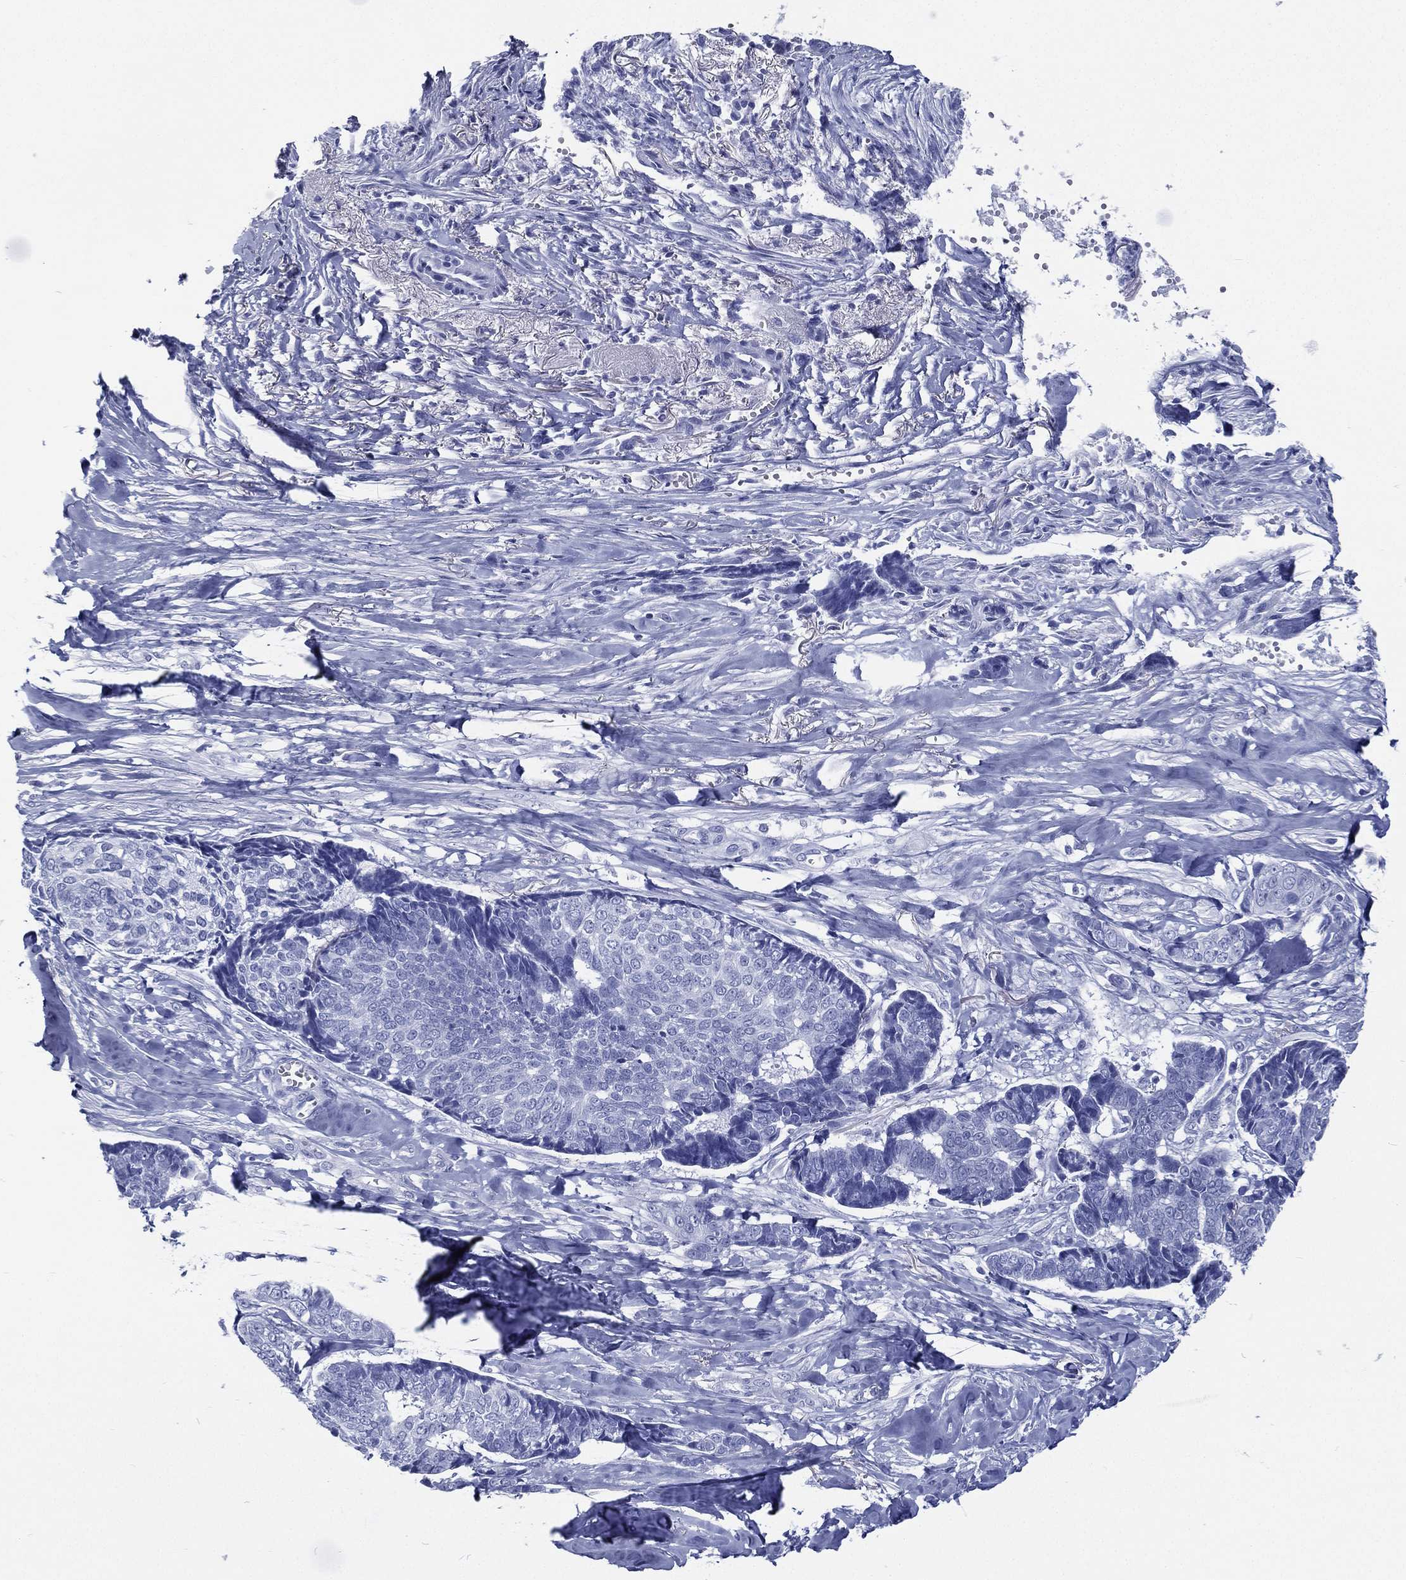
{"staining": {"intensity": "negative", "quantity": "none", "location": "none"}, "tissue": "skin cancer", "cell_type": "Tumor cells", "image_type": "cancer", "snomed": [{"axis": "morphology", "description": "Basal cell carcinoma"}, {"axis": "topography", "description": "Skin"}], "caption": "Immunohistochemical staining of skin cancer demonstrates no significant positivity in tumor cells.", "gene": "RSPH4A", "patient": {"sex": "male", "age": 86}}